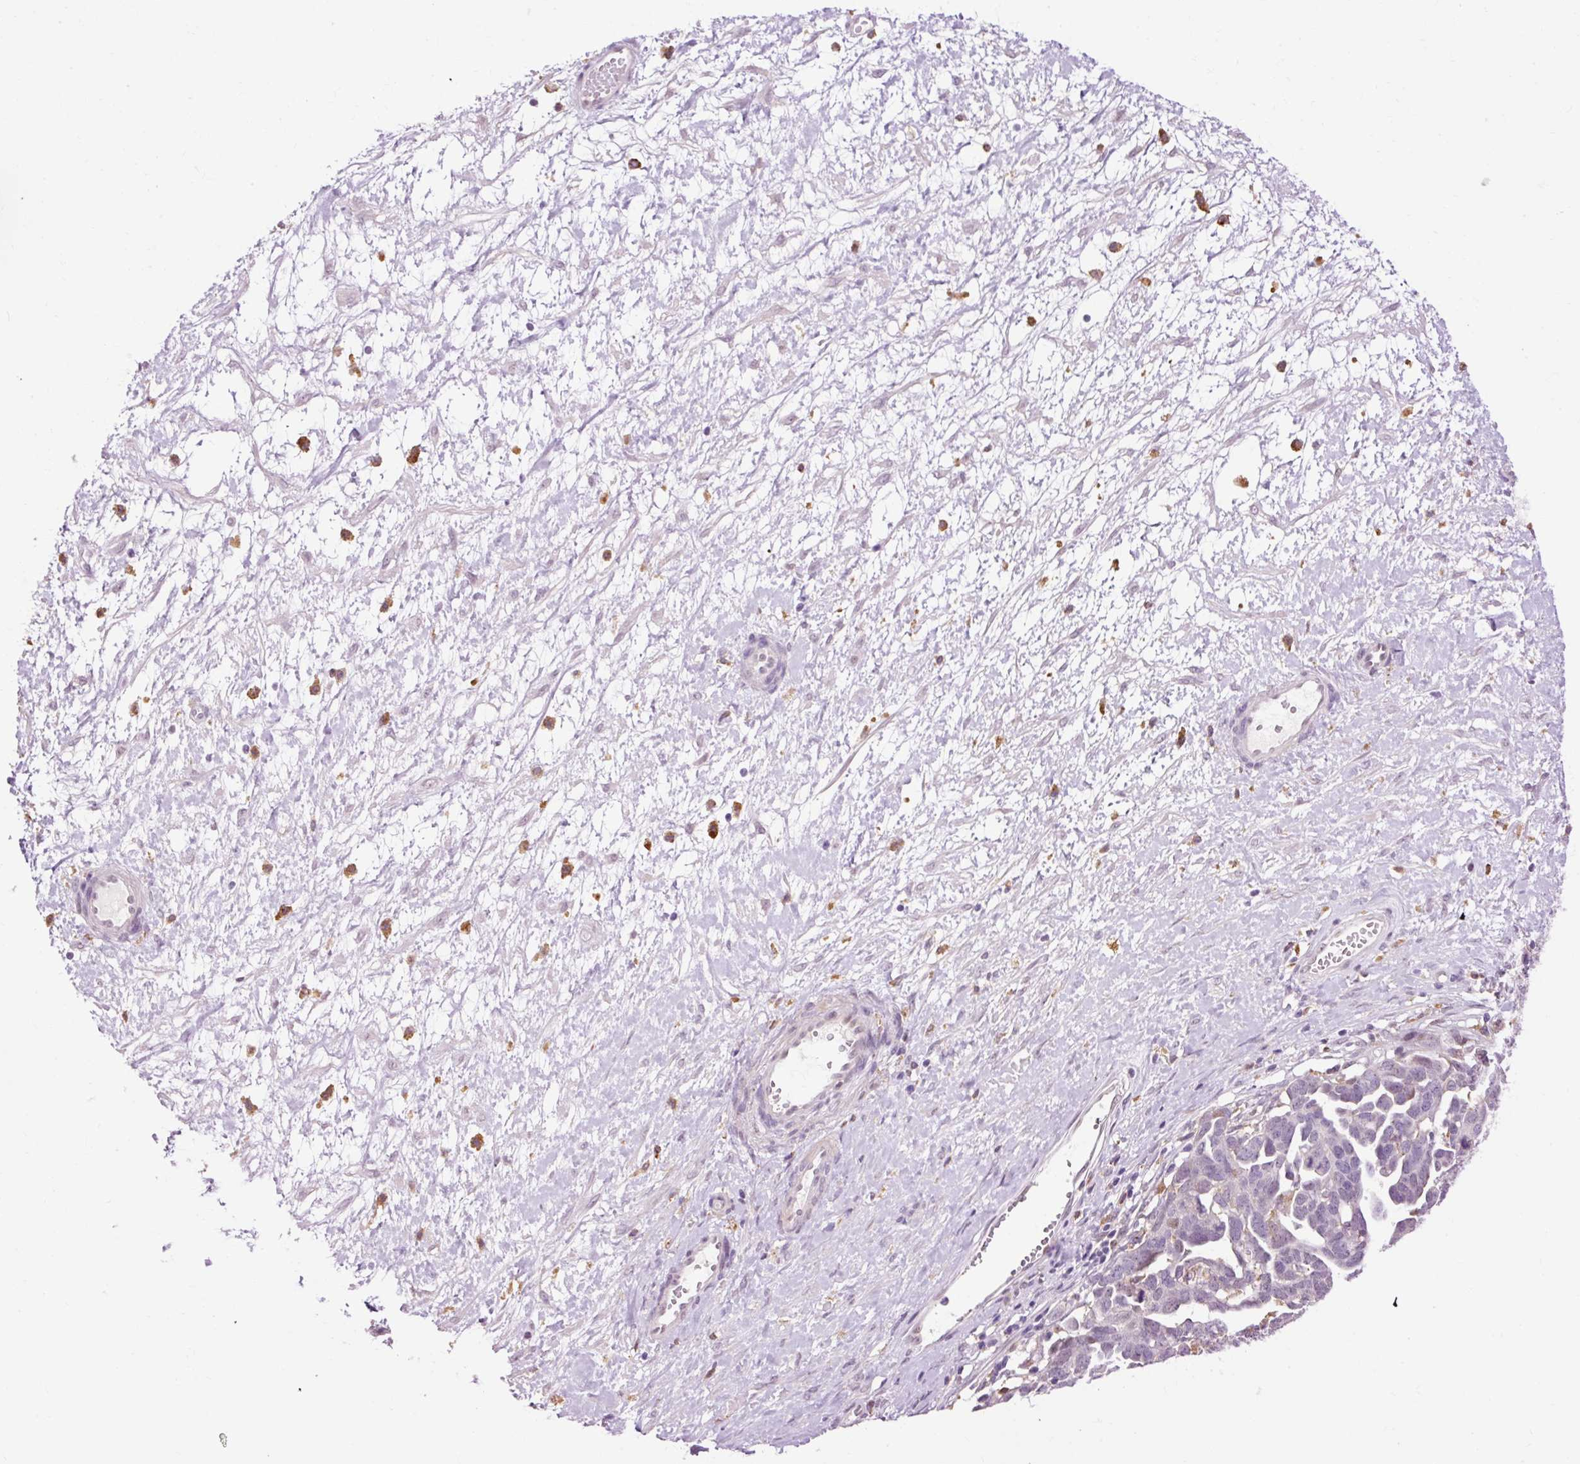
{"staining": {"intensity": "negative", "quantity": "none", "location": "none"}, "tissue": "ovarian cancer", "cell_type": "Tumor cells", "image_type": "cancer", "snomed": [{"axis": "morphology", "description": "Cystadenocarcinoma, serous, NOS"}, {"axis": "topography", "description": "Ovary"}], "caption": "Immunohistochemistry (IHC) of human ovarian cancer demonstrates no expression in tumor cells.", "gene": "LY86", "patient": {"sex": "female", "age": 54}}